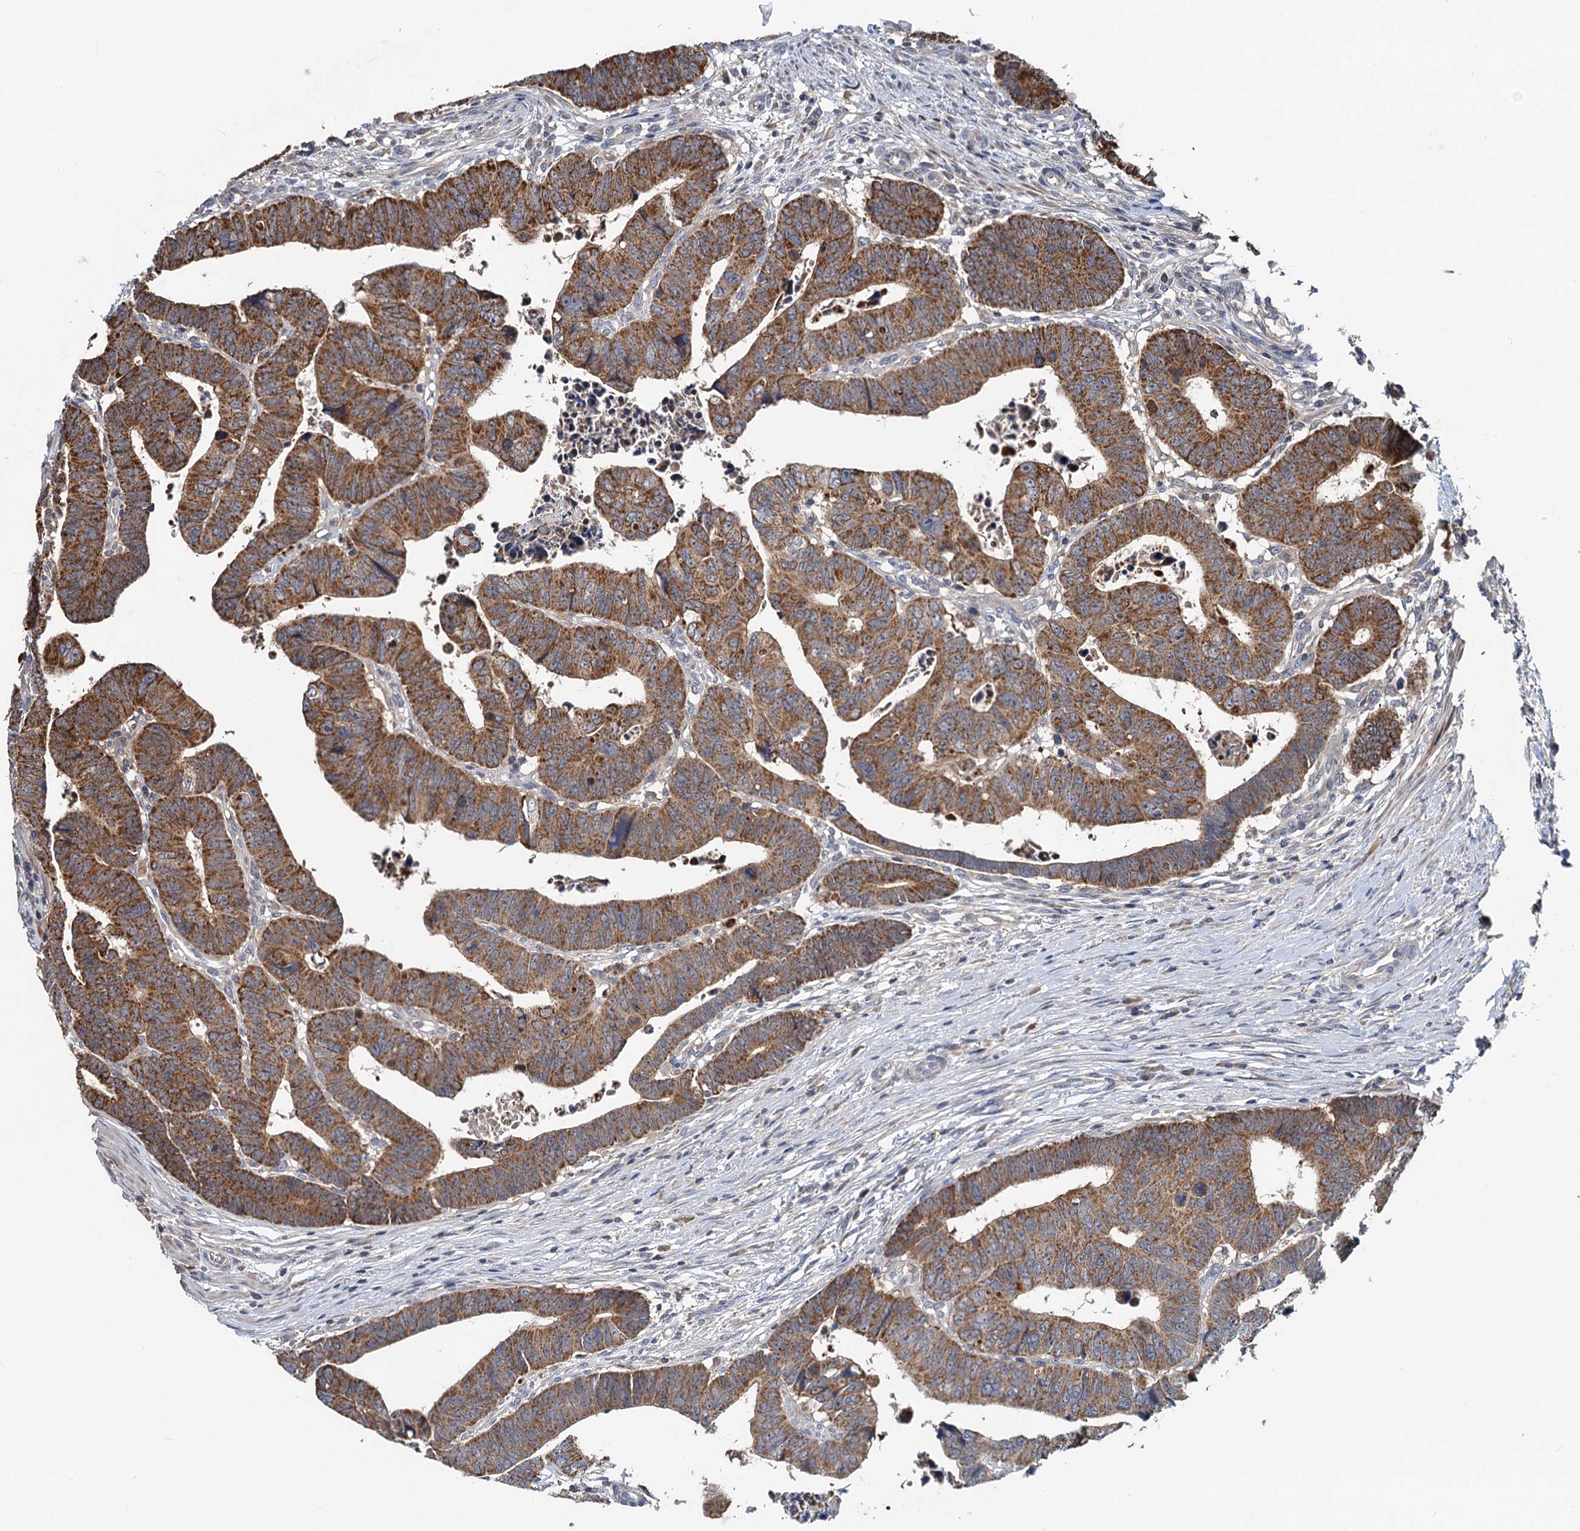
{"staining": {"intensity": "moderate", "quantity": ">75%", "location": "cytoplasmic/membranous"}, "tissue": "colorectal cancer", "cell_type": "Tumor cells", "image_type": "cancer", "snomed": [{"axis": "morphology", "description": "Normal tissue, NOS"}, {"axis": "morphology", "description": "Adenocarcinoma, NOS"}, {"axis": "topography", "description": "Rectum"}], "caption": "Colorectal cancer (adenocarcinoma) stained with a brown dye displays moderate cytoplasmic/membranous positive expression in approximately >75% of tumor cells.", "gene": "OTUB1", "patient": {"sex": "female", "age": 65}}